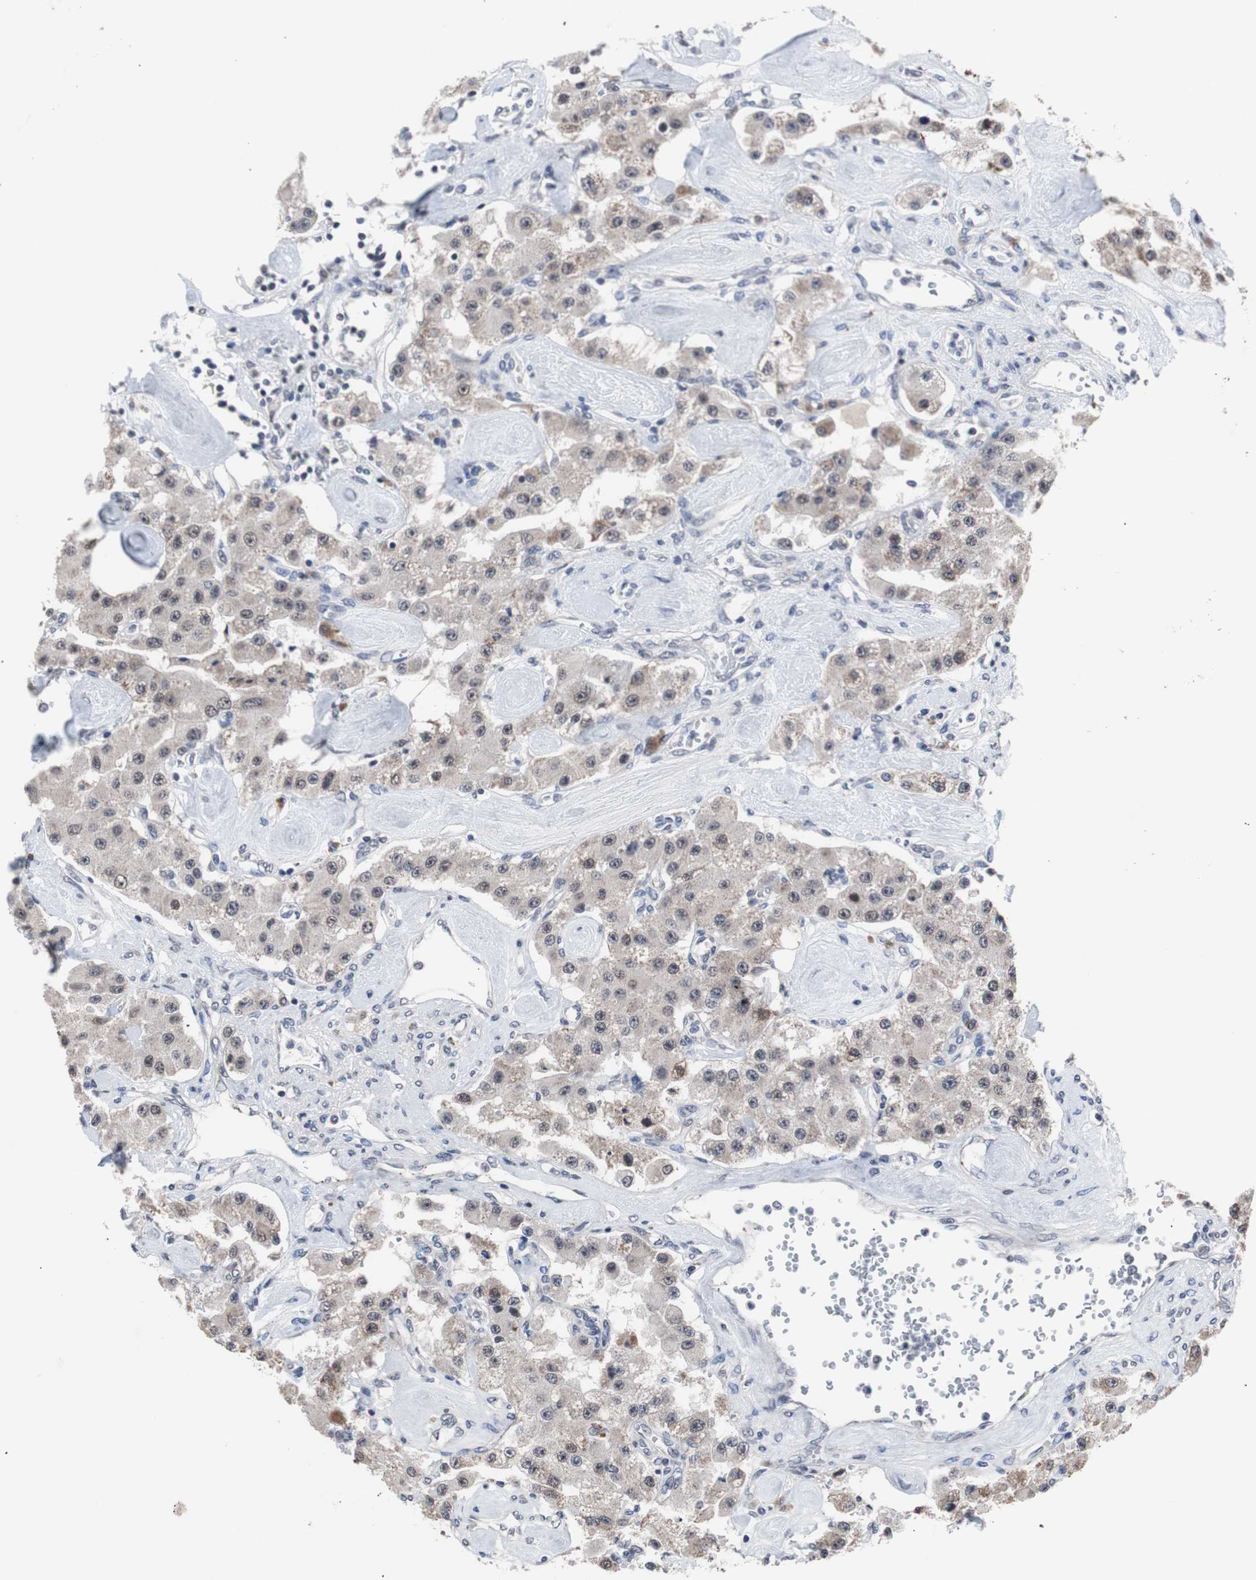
{"staining": {"intensity": "negative", "quantity": "none", "location": "none"}, "tissue": "carcinoid", "cell_type": "Tumor cells", "image_type": "cancer", "snomed": [{"axis": "morphology", "description": "Carcinoid, malignant, NOS"}, {"axis": "topography", "description": "Pancreas"}], "caption": "Protein analysis of carcinoid (malignant) displays no significant expression in tumor cells.", "gene": "RBM47", "patient": {"sex": "male", "age": 41}}